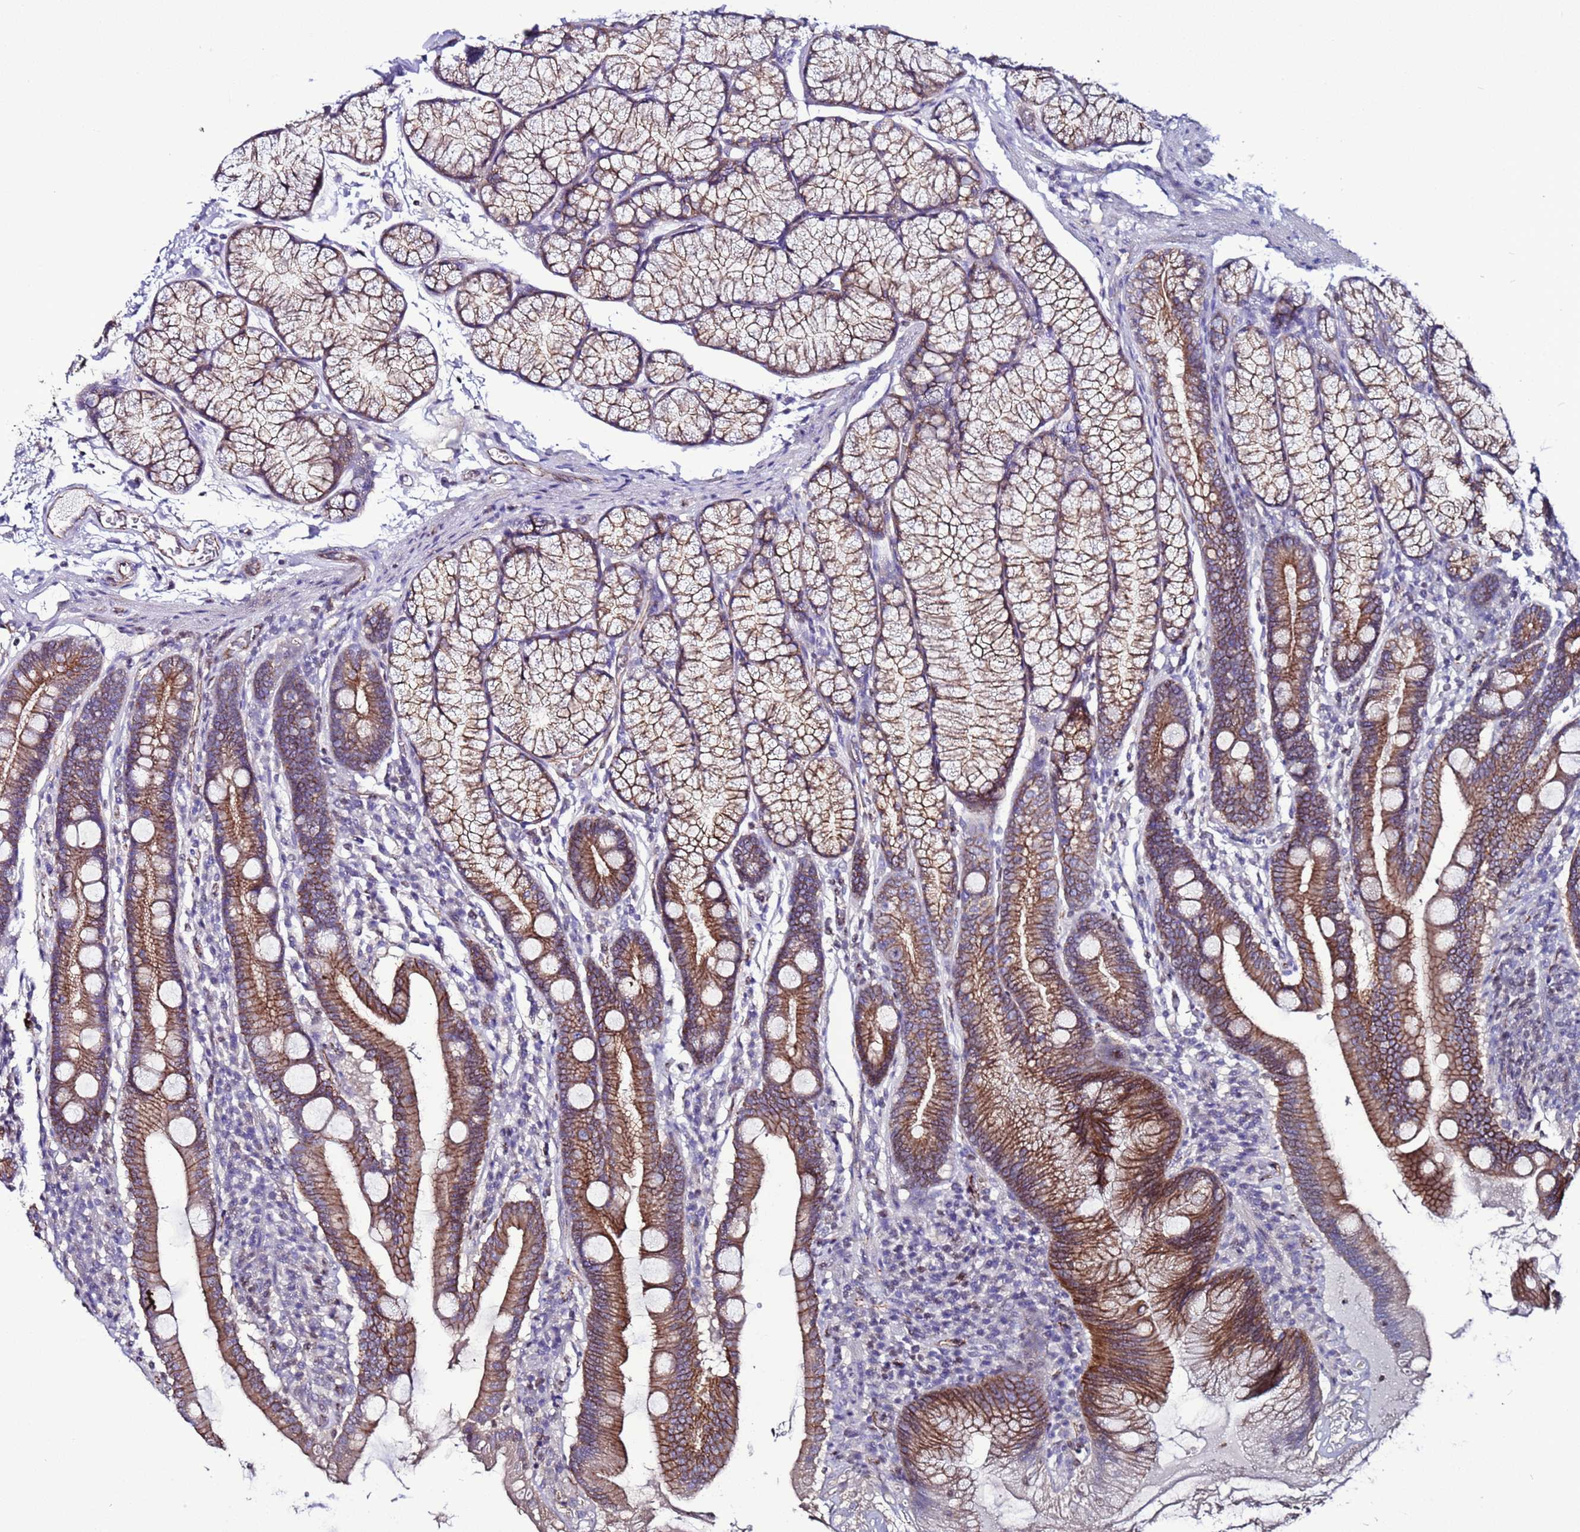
{"staining": {"intensity": "moderate", "quantity": ">75%", "location": "cytoplasmic/membranous"}, "tissue": "duodenum", "cell_type": "Glandular cells", "image_type": "normal", "snomed": [{"axis": "morphology", "description": "Normal tissue, NOS"}, {"axis": "topography", "description": "Duodenum"}], "caption": "Glandular cells show medium levels of moderate cytoplasmic/membranous positivity in about >75% of cells in unremarkable human duodenum.", "gene": "TENM3", "patient": {"sex": "male", "age": 35}}